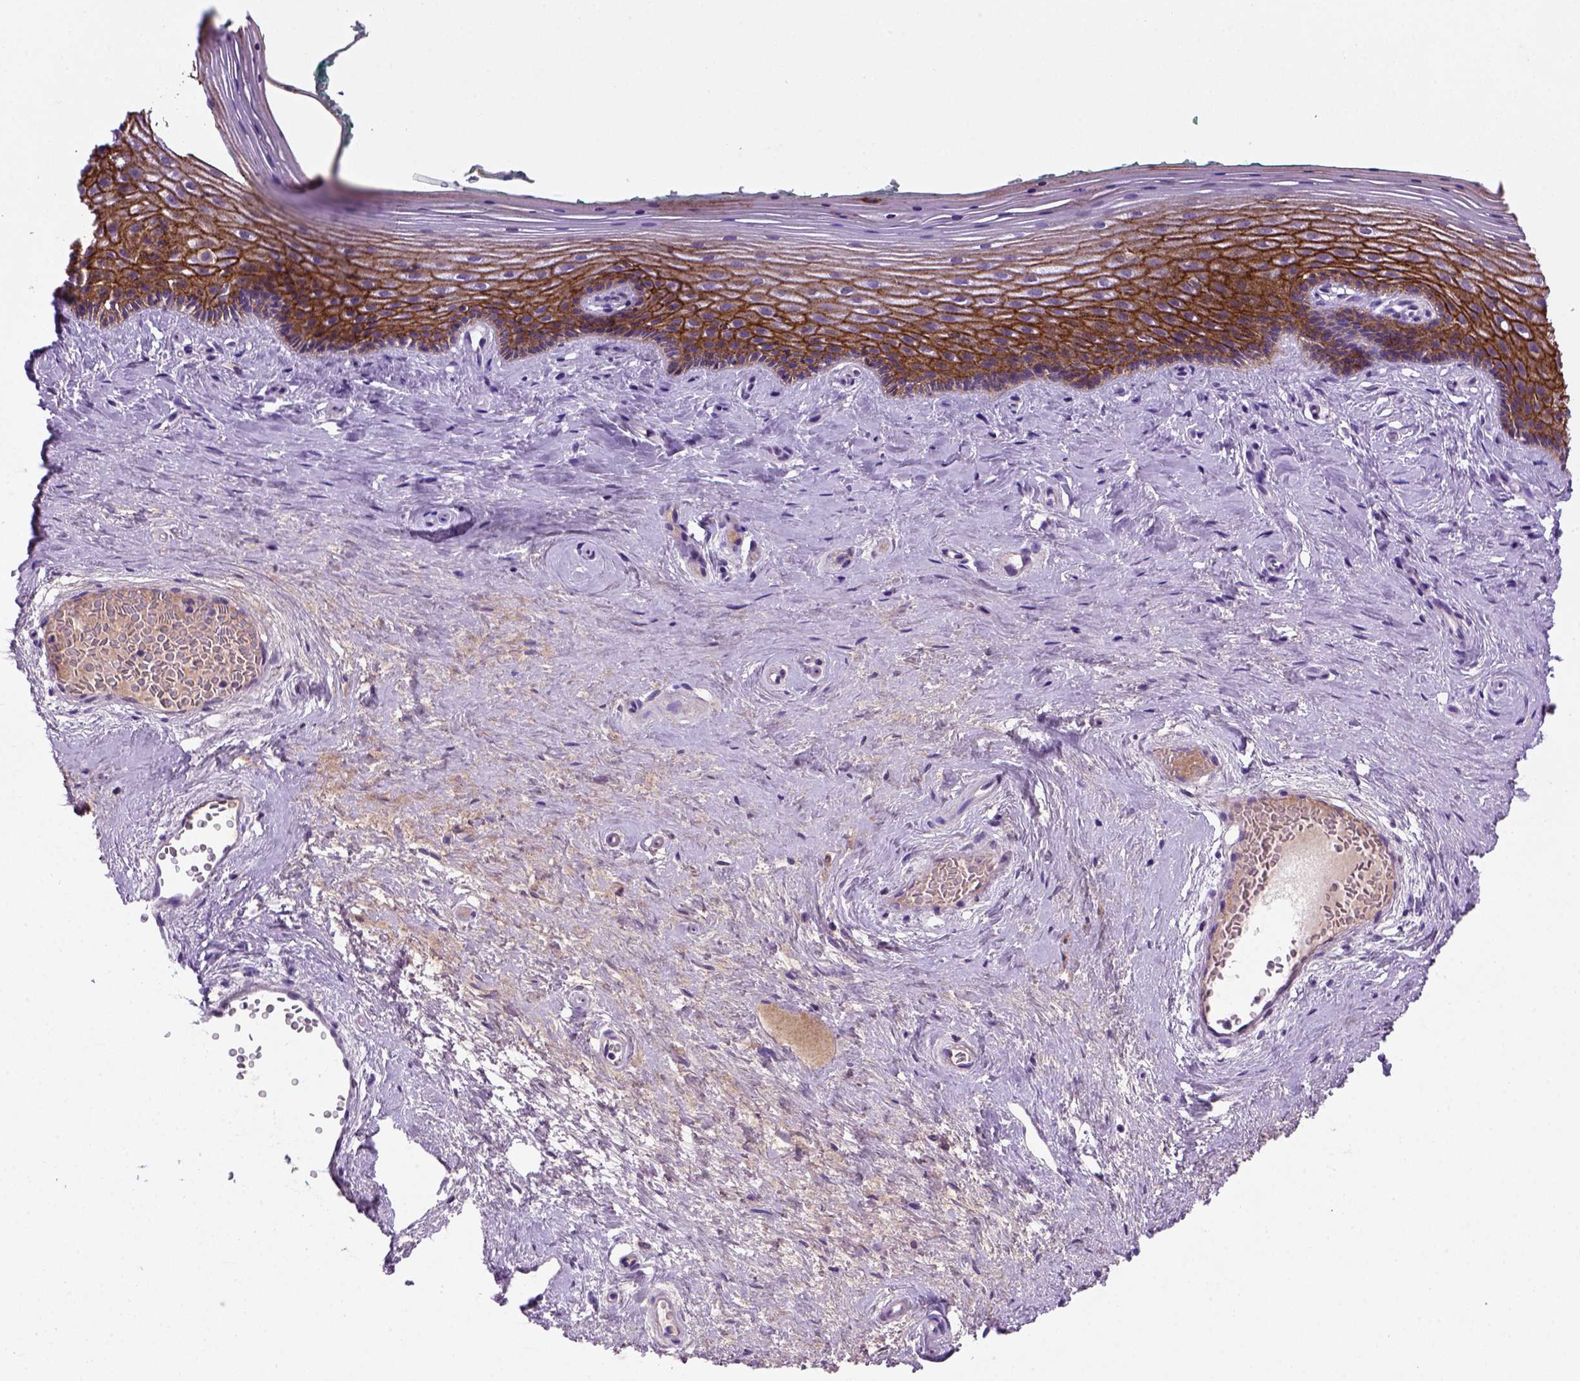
{"staining": {"intensity": "strong", "quantity": ">75%", "location": "cytoplasmic/membranous"}, "tissue": "vagina", "cell_type": "Squamous epithelial cells", "image_type": "normal", "snomed": [{"axis": "morphology", "description": "Normal tissue, NOS"}, {"axis": "topography", "description": "Vagina"}], "caption": "Immunohistochemistry (DAB (3,3'-diaminobenzidine)) staining of benign vagina displays strong cytoplasmic/membranous protein staining in approximately >75% of squamous epithelial cells.", "gene": "CDH1", "patient": {"sex": "female", "age": 45}}